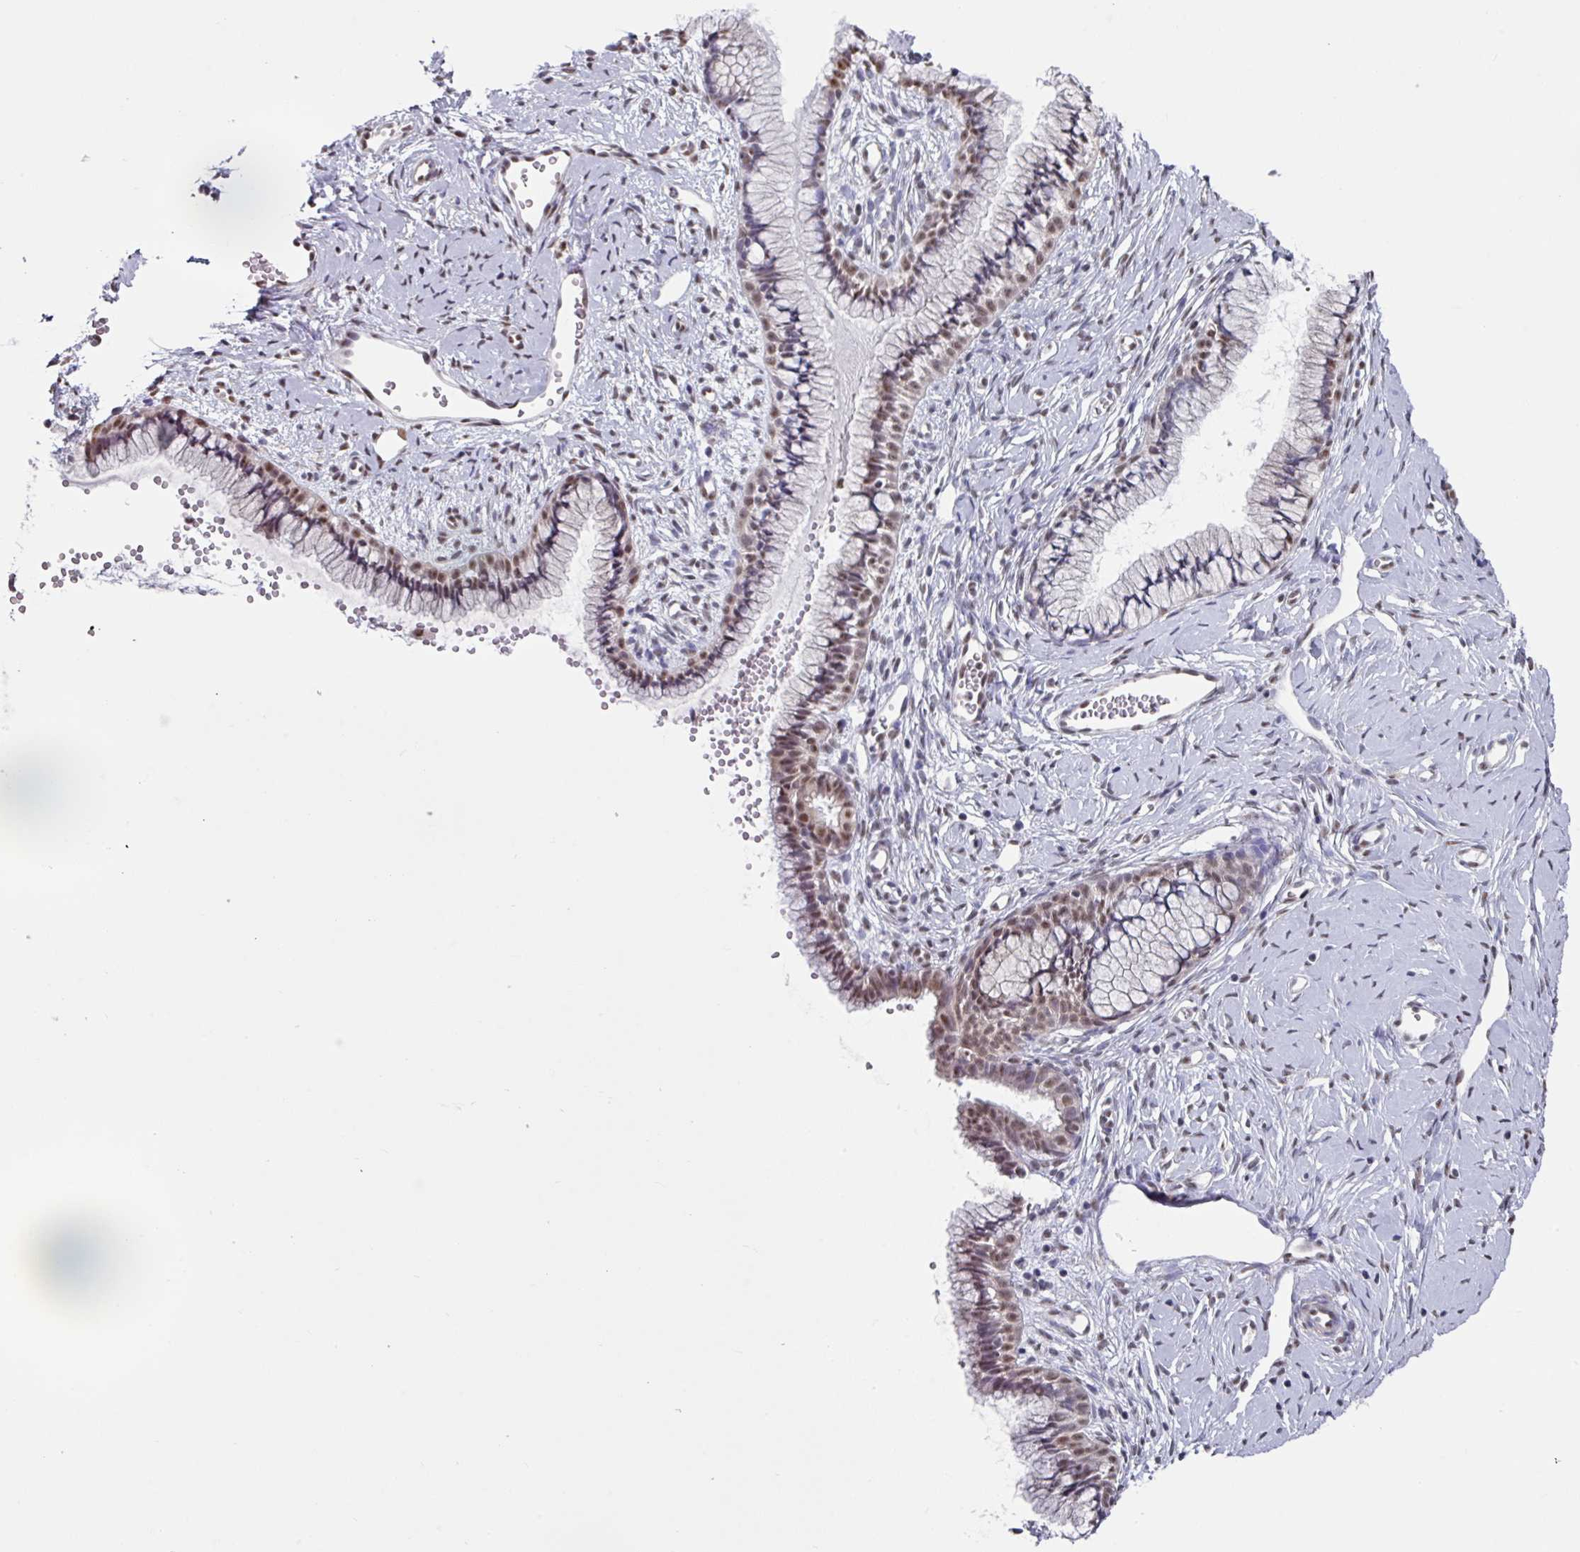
{"staining": {"intensity": "moderate", "quantity": "25%-75%", "location": "nuclear"}, "tissue": "cervix", "cell_type": "Glandular cells", "image_type": "normal", "snomed": [{"axis": "morphology", "description": "Normal tissue, NOS"}, {"axis": "topography", "description": "Cervix"}], "caption": "Immunohistochemistry (IHC) of unremarkable cervix demonstrates medium levels of moderate nuclear positivity in approximately 25%-75% of glandular cells. The protein is shown in brown color, while the nuclei are stained blue.", "gene": "TMED5", "patient": {"sex": "female", "age": 40}}